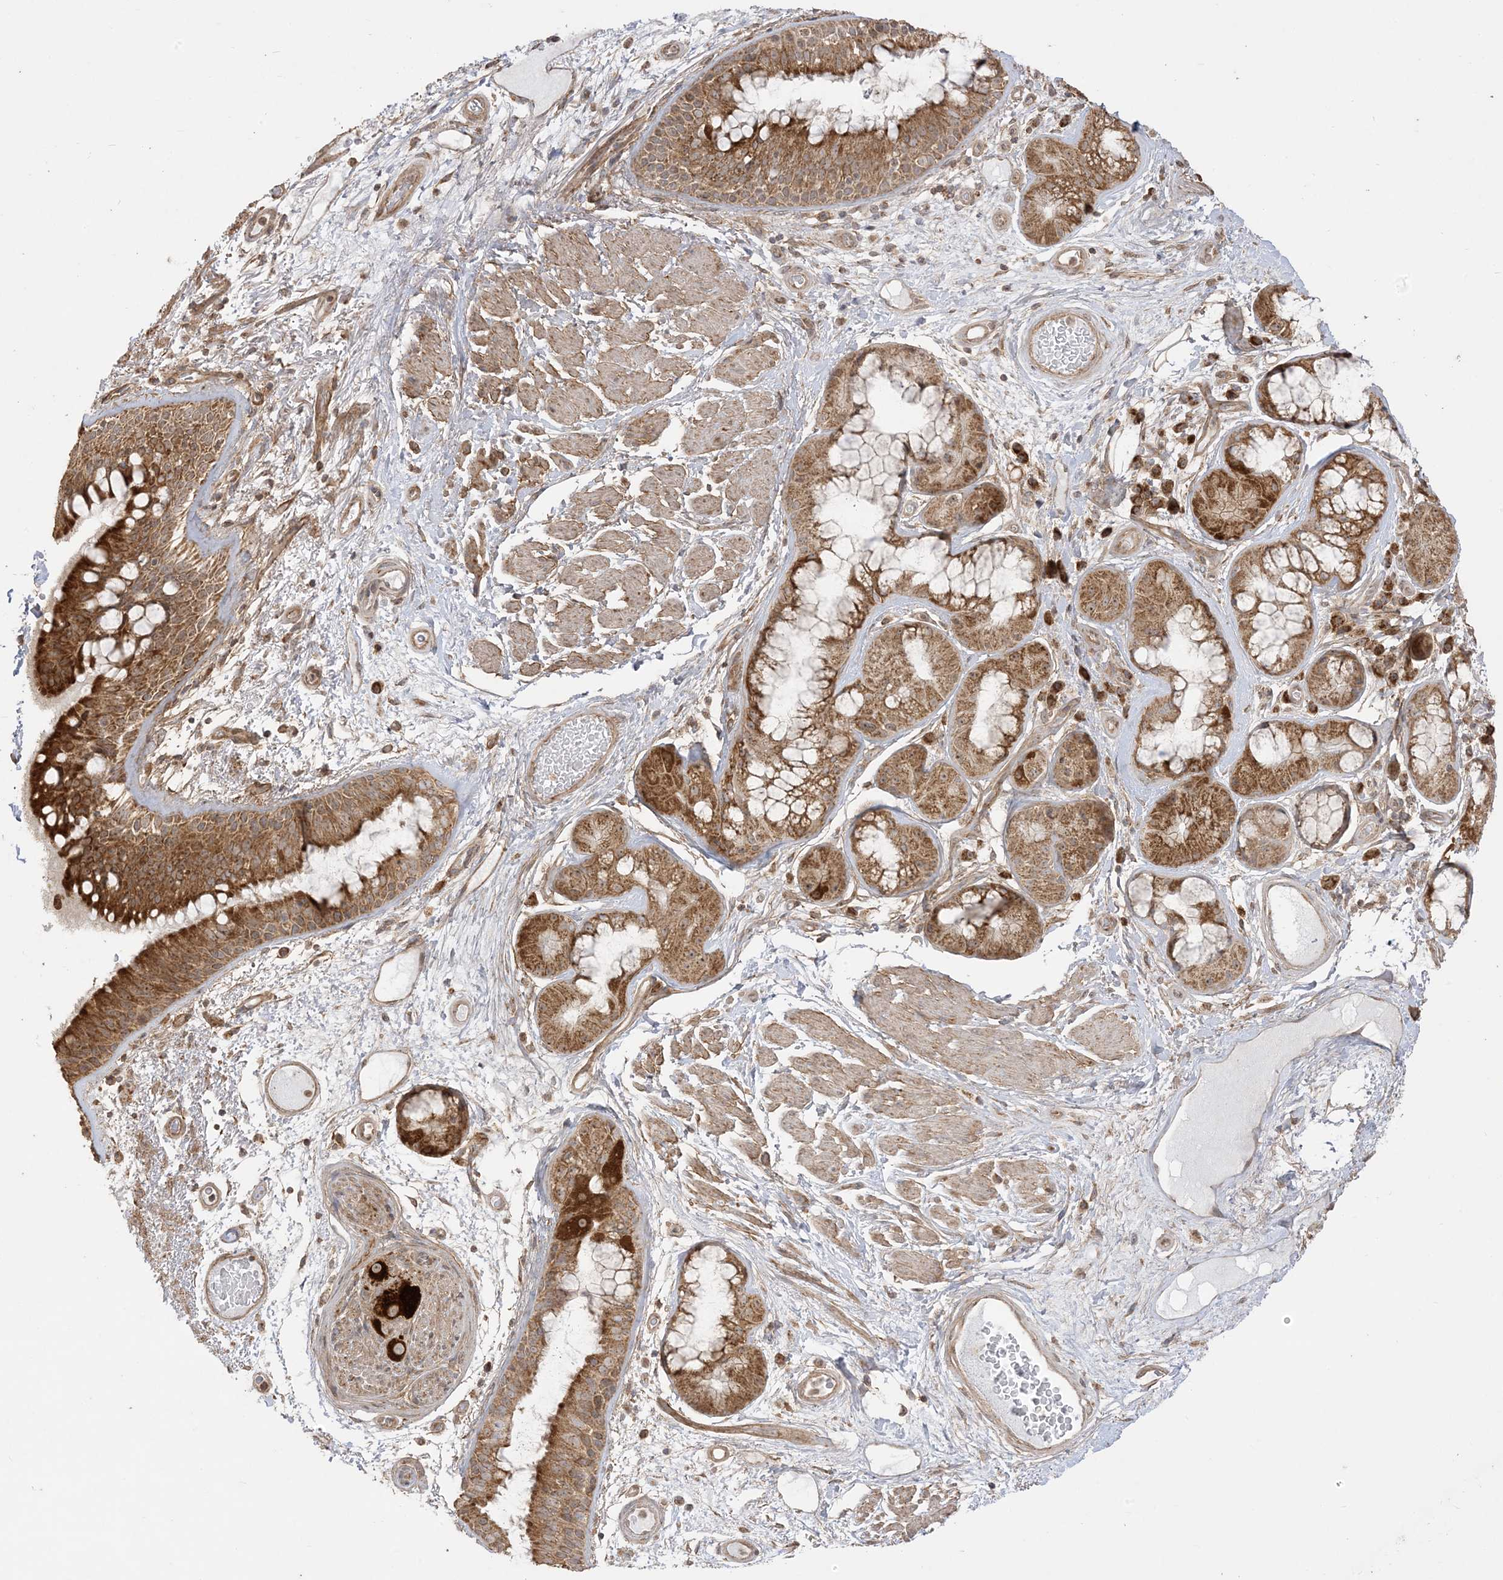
{"staining": {"intensity": "strong", "quantity": ">75%", "location": "cytoplasmic/membranous"}, "tissue": "bronchus", "cell_type": "Respiratory epithelial cells", "image_type": "normal", "snomed": [{"axis": "morphology", "description": "Normal tissue, NOS"}, {"axis": "morphology", "description": "Squamous cell carcinoma, NOS"}, {"axis": "topography", "description": "Lymph node"}, {"axis": "topography", "description": "Bronchus"}, {"axis": "topography", "description": "Lung"}], "caption": "Protein staining by immunohistochemistry exhibits strong cytoplasmic/membranous expression in approximately >75% of respiratory epithelial cells in normal bronchus. The staining was performed using DAB (3,3'-diaminobenzidine), with brown indicating positive protein expression. Nuclei are stained blue with hematoxylin.", "gene": "SIRT3", "patient": {"sex": "male", "age": 66}}